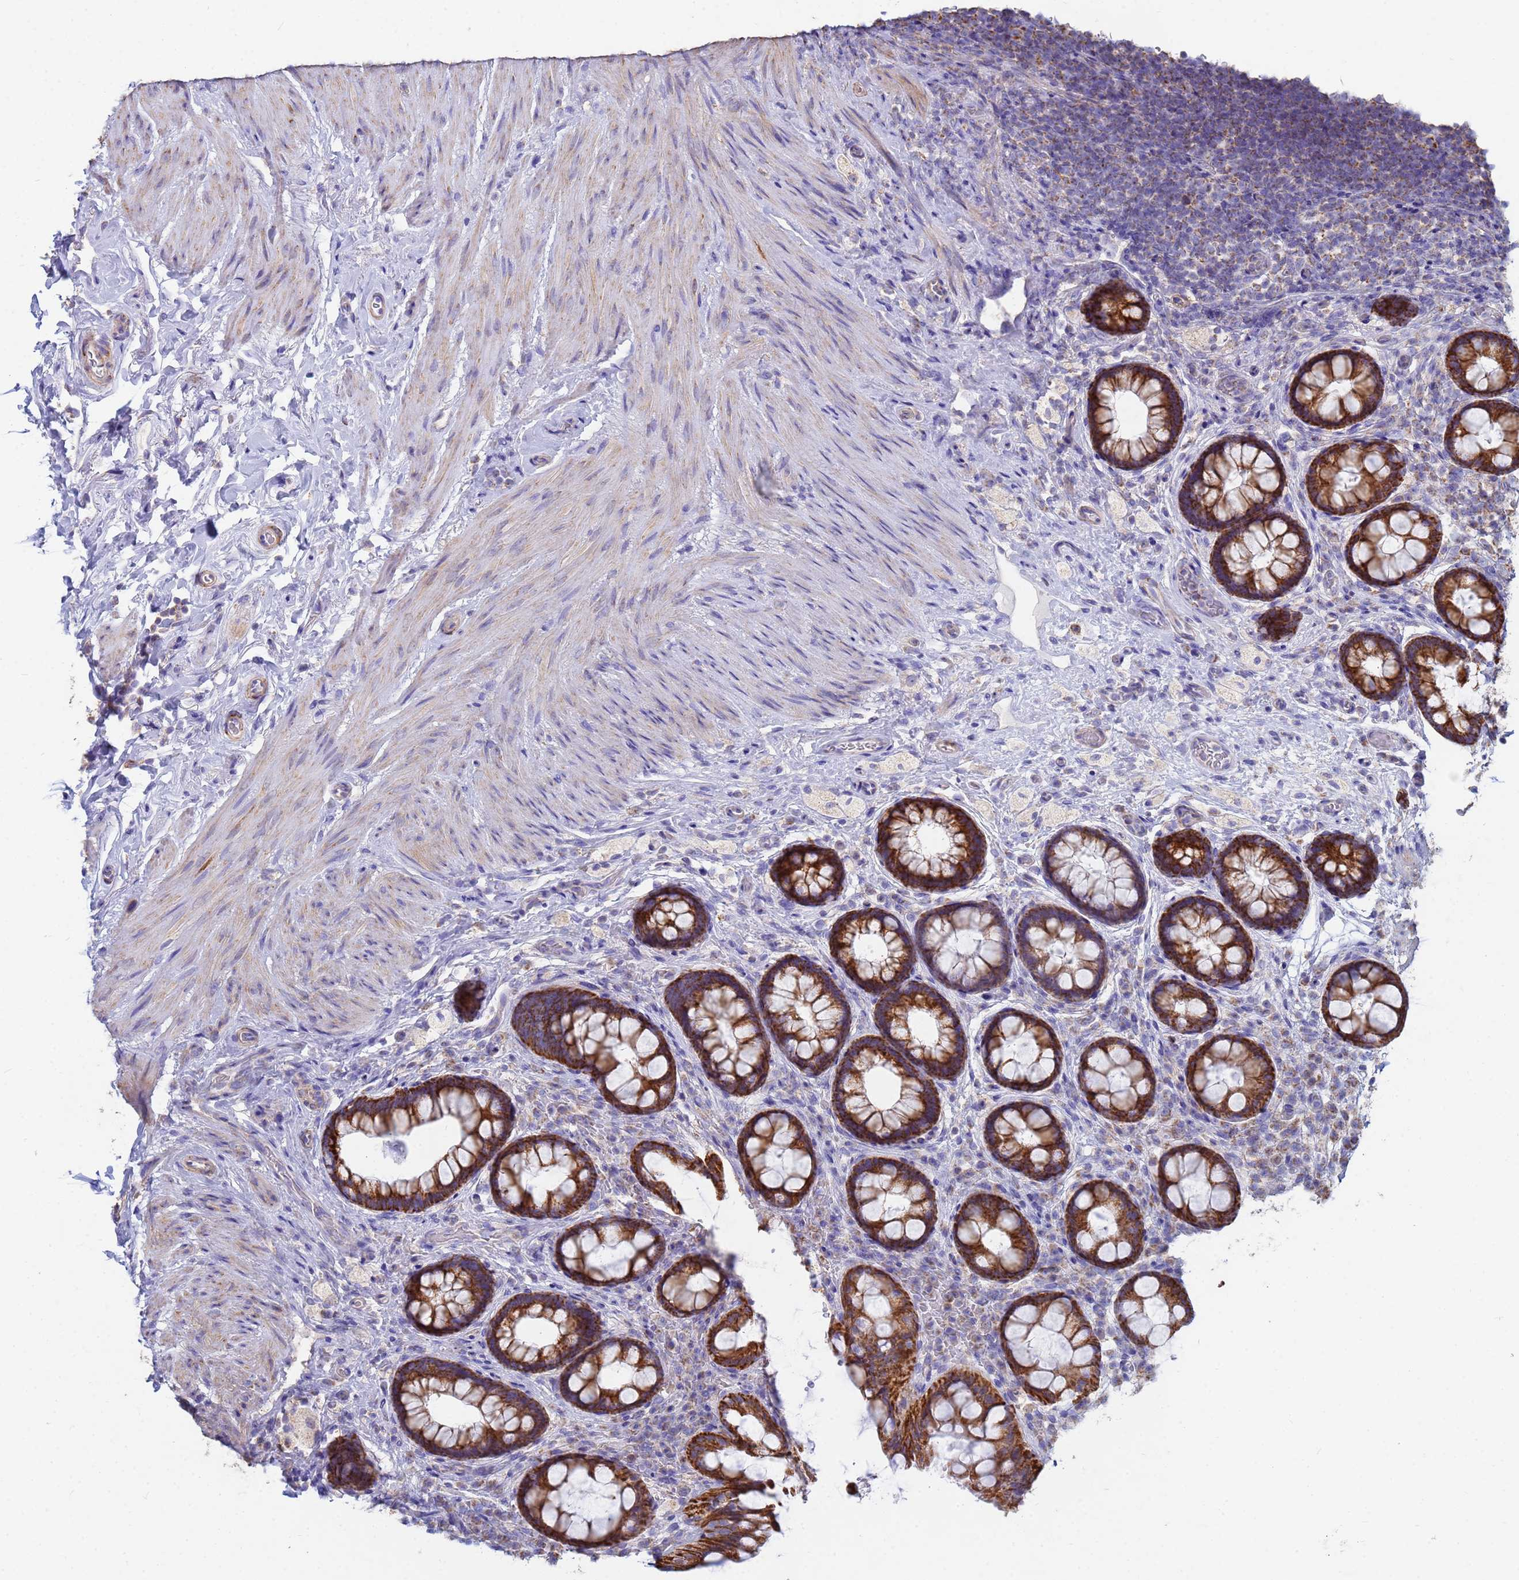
{"staining": {"intensity": "strong", "quantity": ">75%", "location": "cytoplasmic/membranous"}, "tissue": "rectum", "cell_type": "Glandular cells", "image_type": "normal", "snomed": [{"axis": "morphology", "description": "Normal tissue, NOS"}, {"axis": "topography", "description": "Rectum"}, {"axis": "topography", "description": "Peripheral nerve tissue"}], "caption": "Protein staining shows strong cytoplasmic/membranous positivity in about >75% of glandular cells in normal rectum. (Stains: DAB (3,3'-diaminobenzidine) in brown, nuclei in blue, Microscopy: brightfield microscopy at high magnification).", "gene": "UQCRHL", "patient": {"sex": "female", "age": 69}}